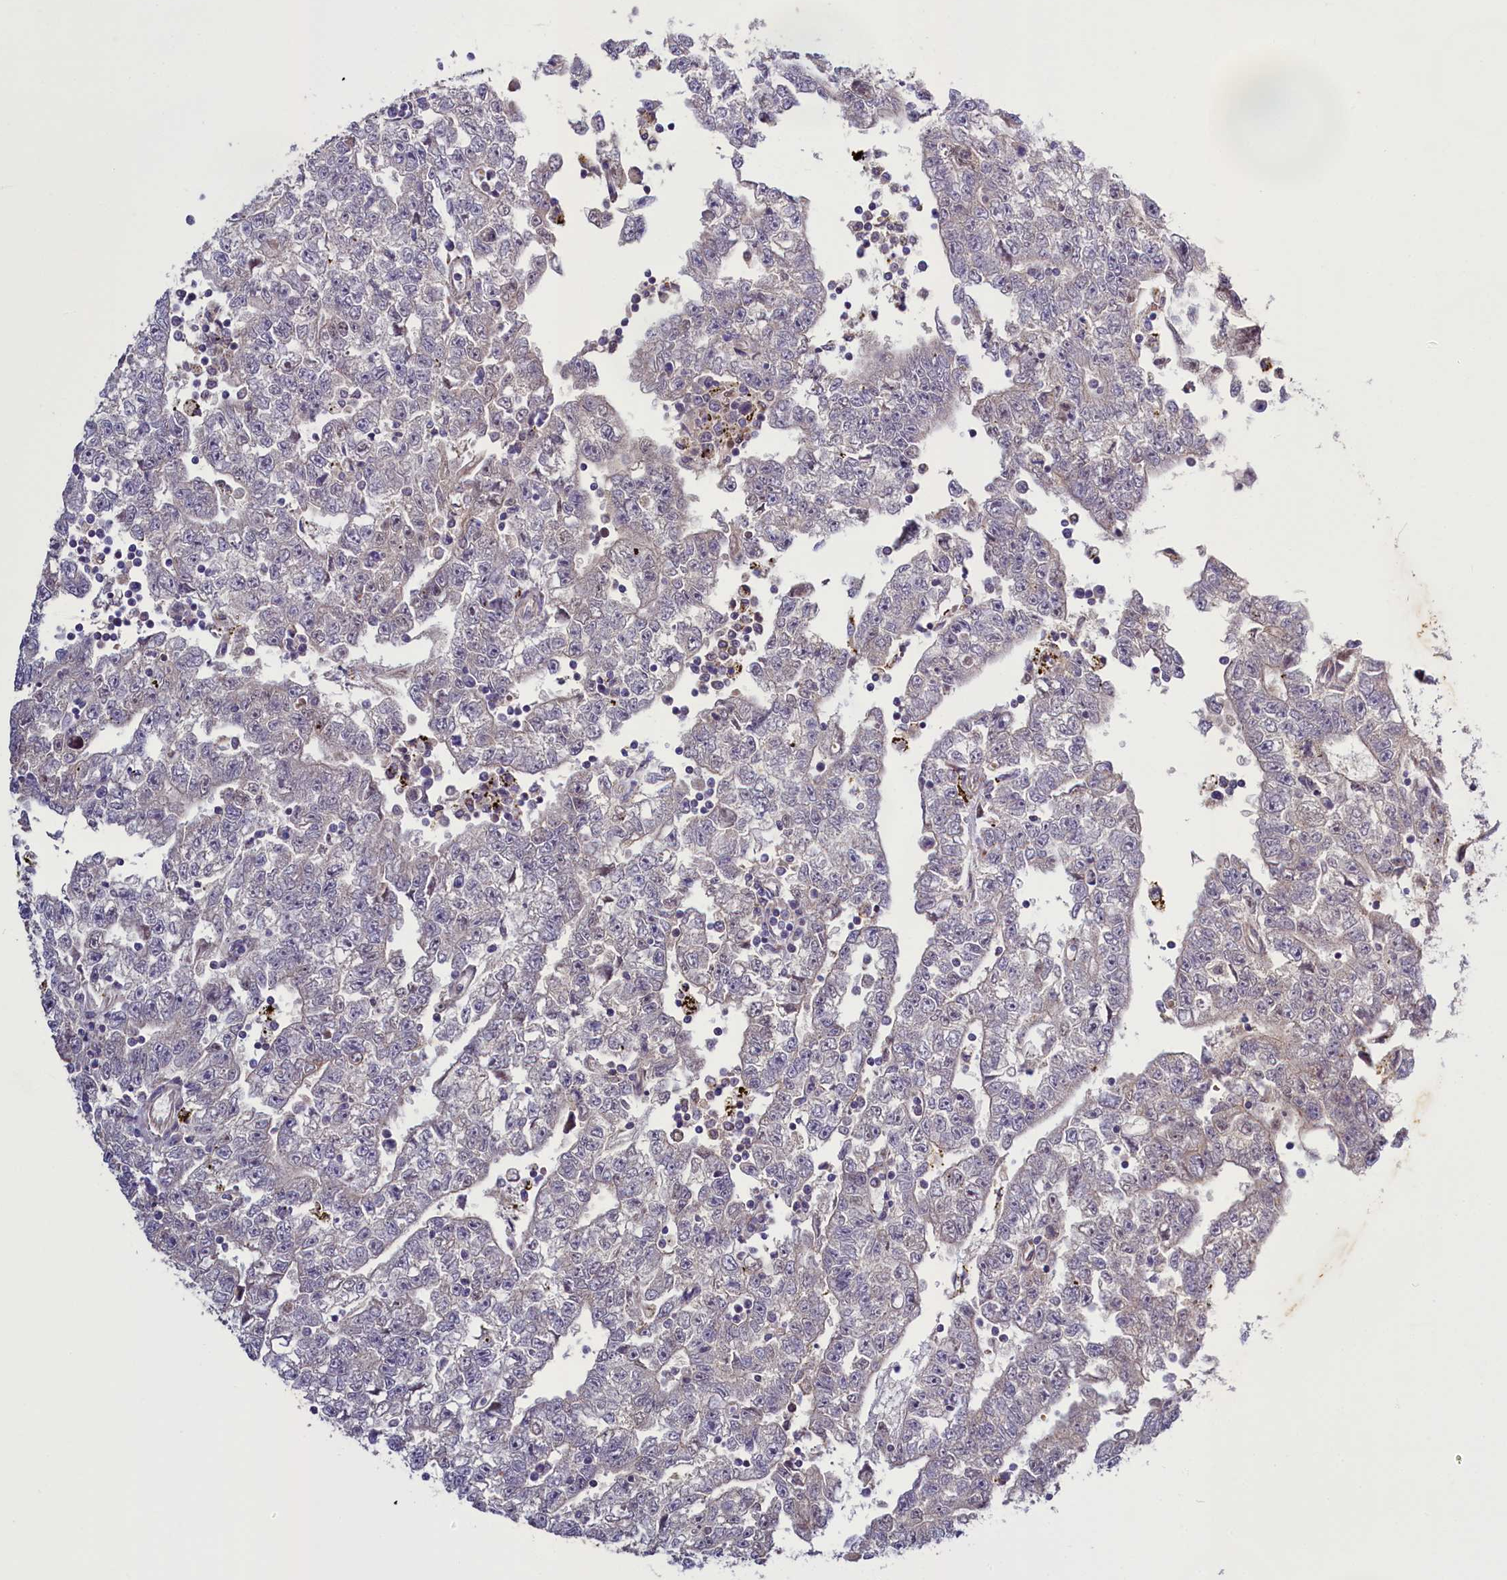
{"staining": {"intensity": "negative", "quantity": "none", "location": "none"}, "tissue": "testis cancer", "cell_type": "Tumor cells", "image_type": "cancer", "snomed": [{"axis": "morphology", "description": "Carcinoma, Embryonal, NOS"}, {"axis": "topography", "description": "Testis"}], "caption": "A micrograph of testis embryonal carcinoma stained for a protein reveals no brown staining in tumor cells.", "gene": "DYNC2H1", "patient": {"sex": "male", "age": 25}}